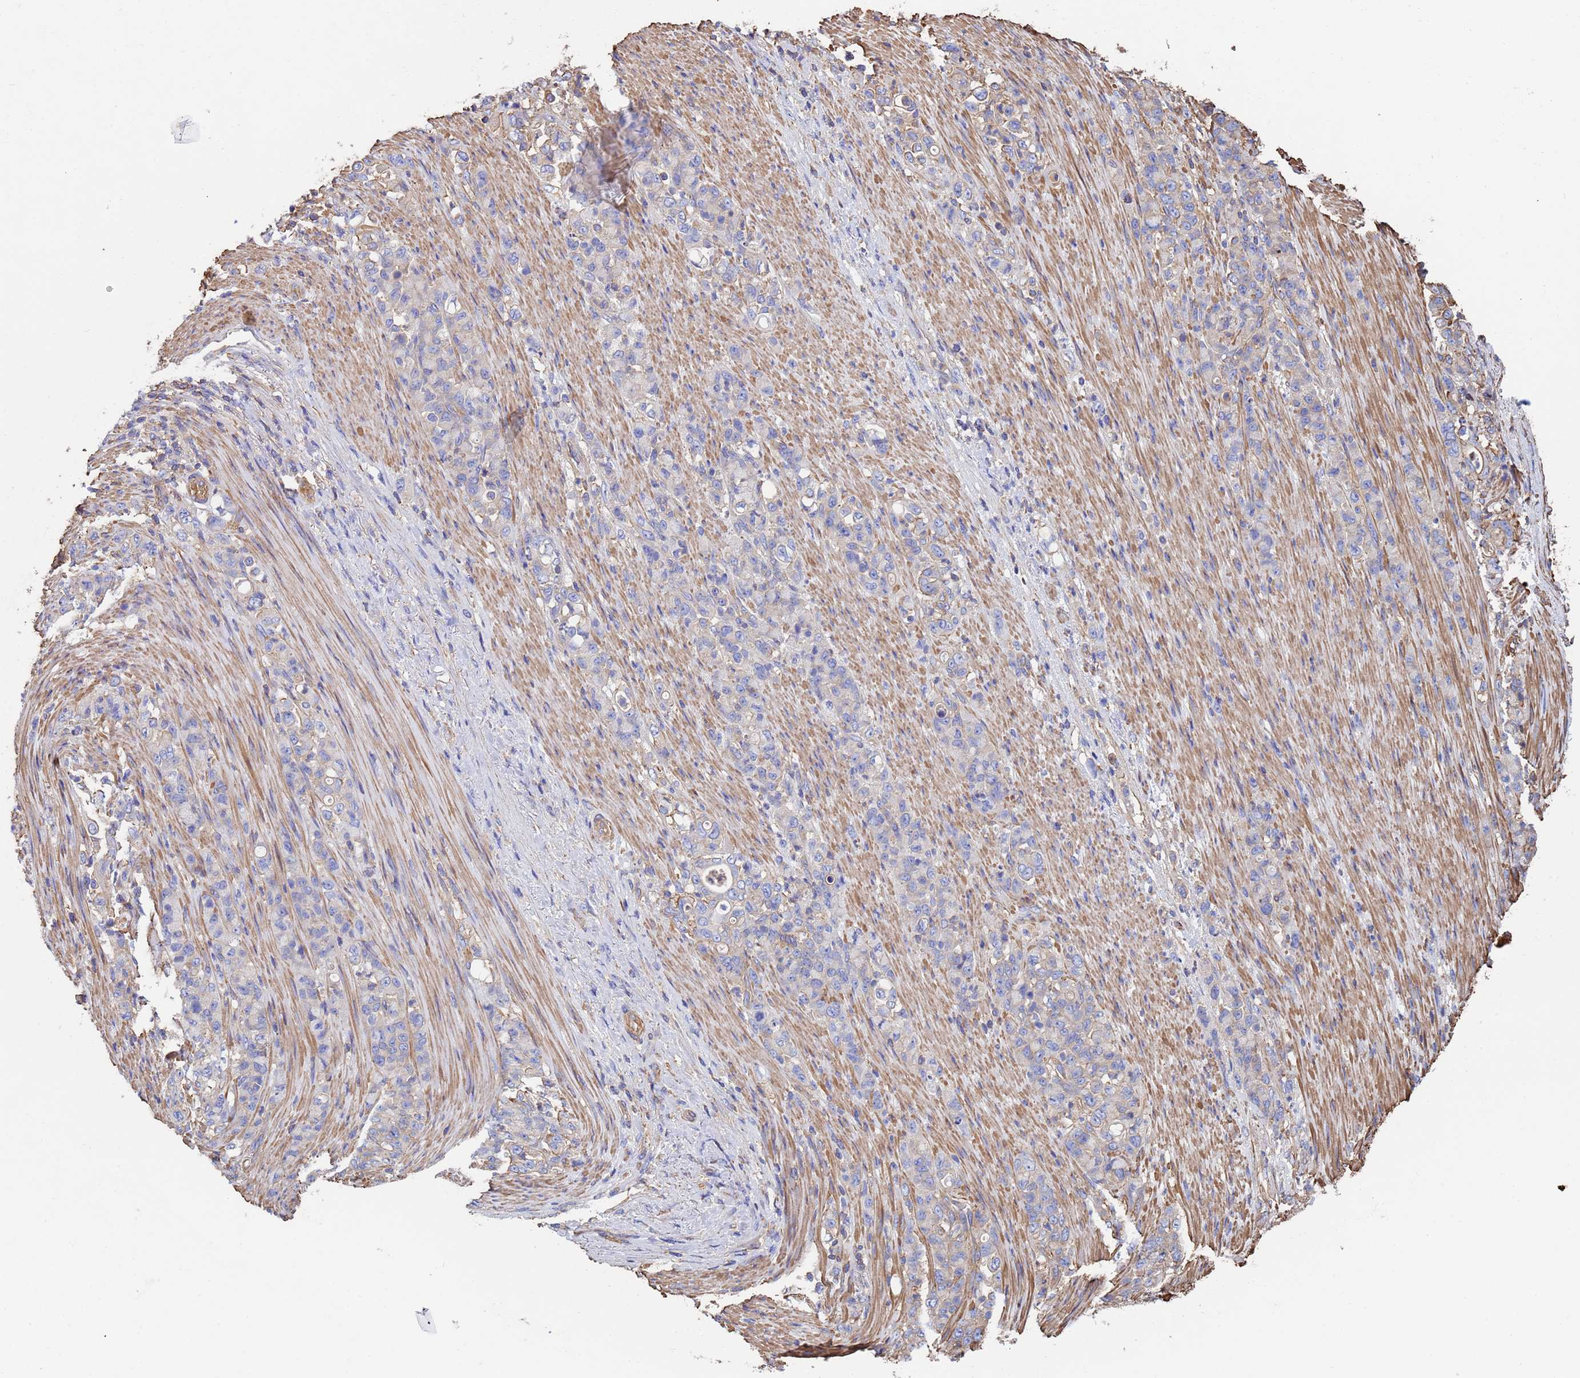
{"staining": {"intensity": "negative", "quantity": "none", "location": "none"}, "tissue": "stomach cancer", "cell_type": "Tumor cells", "image_type": "cancer", "snomed": [{"axis": "morphology", "description": "Normal tissue, NOS"}, {"axis": "morphology", "description": "Adenocarcinoma, NOS"}, {"axis": "topography", "description": "Stomach"}], "caption": "High power microscopy micrograph of an IHC micrograph of stomach cancer (adenocarcinoma), revealing no significant positivity in tumor cells.", "gene": "MYL12A", "patient": {"sex": "female", "age": 79}}